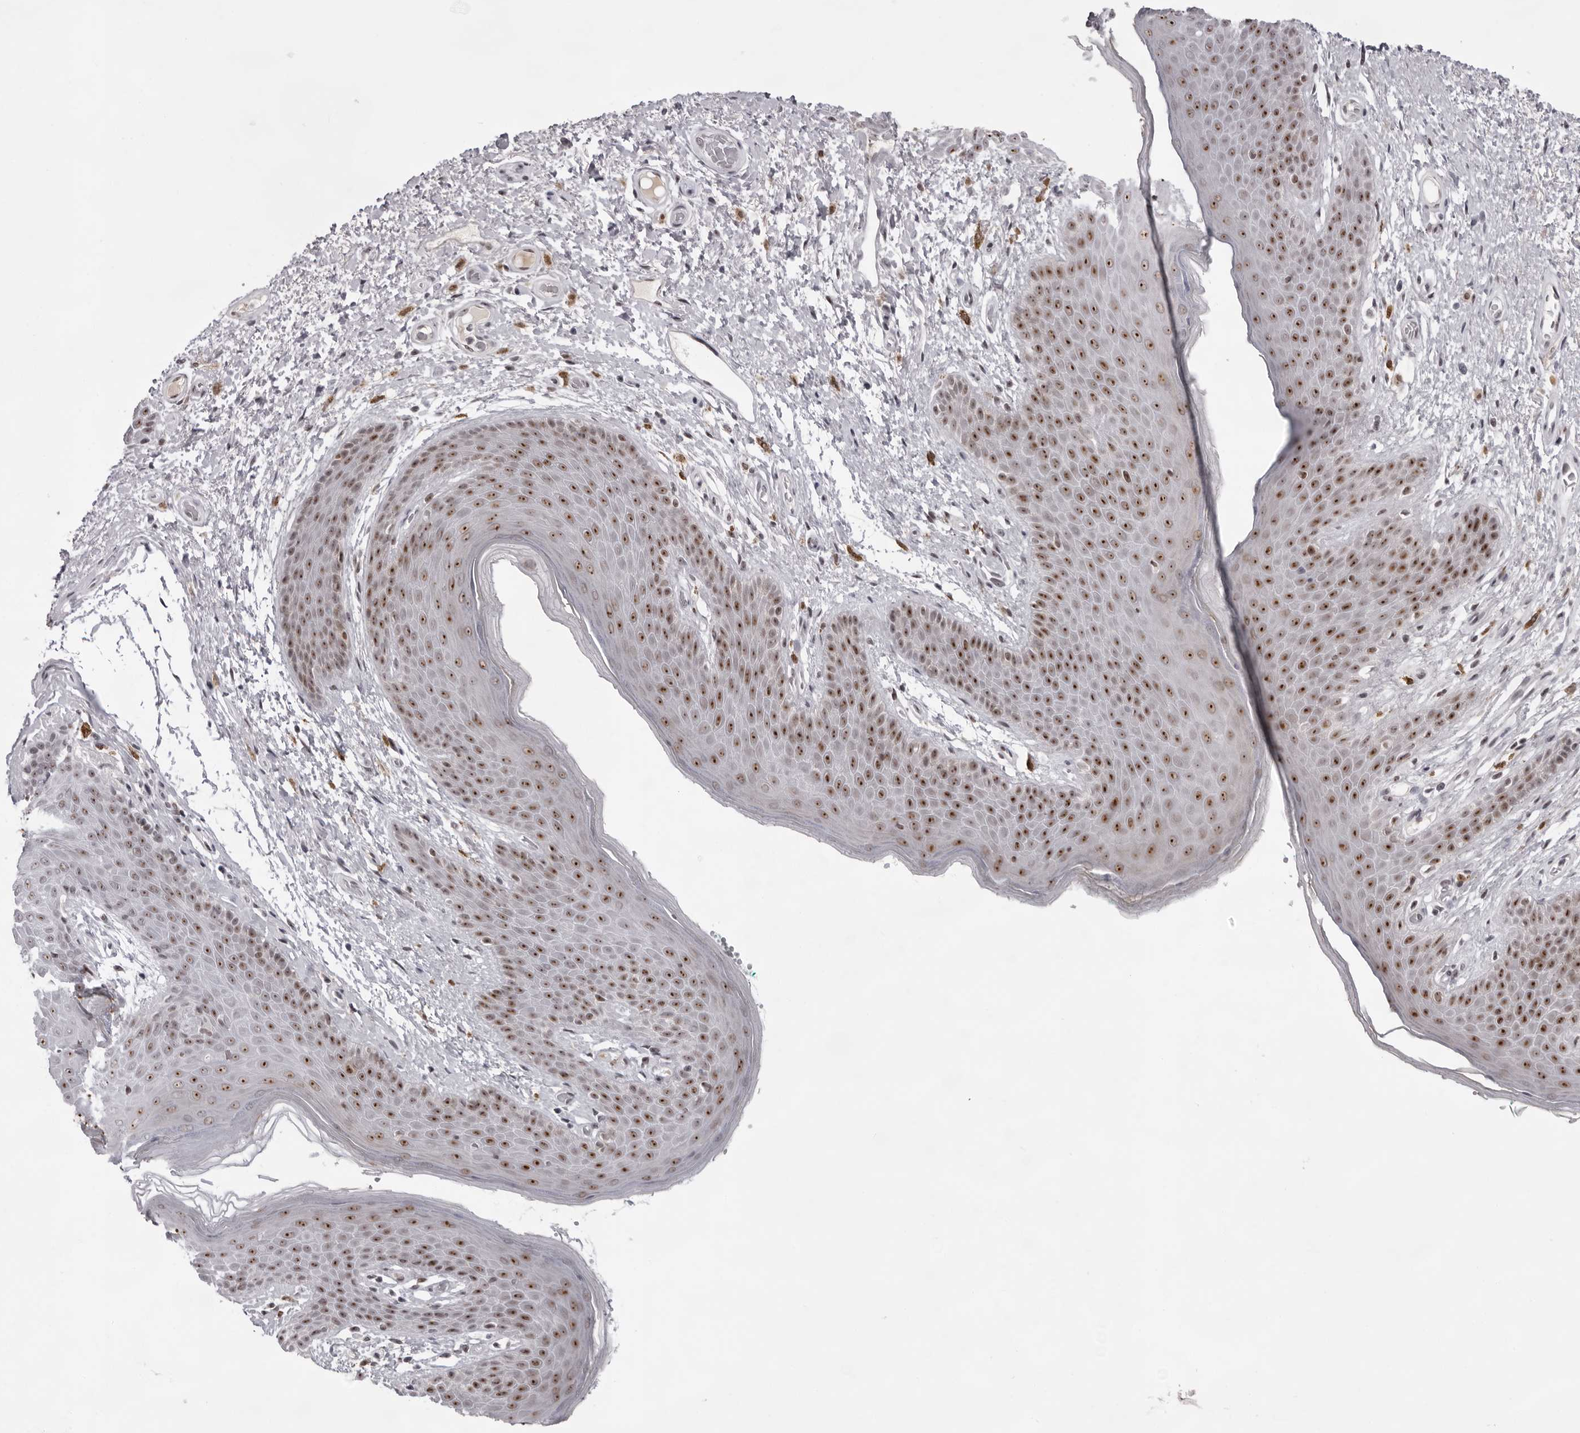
{"staining": {"intensity": "strong", "quantity": ">75%", "location": "nuclear"}, "tissue": "skin", "cell_type": "Epidermal cells", "image_type": "normal", "snomed": [{"axis": "morphology", "description": "Normal tissue, NOS"}, {"axis": "topography", "description": "Anal"}], "caption": "About >75% of epidermal cells in unremarkable skin exhibit strong nuclear protein expression as visualized by brown immunohistochemical staining.", "gene": "EXOSC10", "patient": {"sex": "male", "age": 74}}